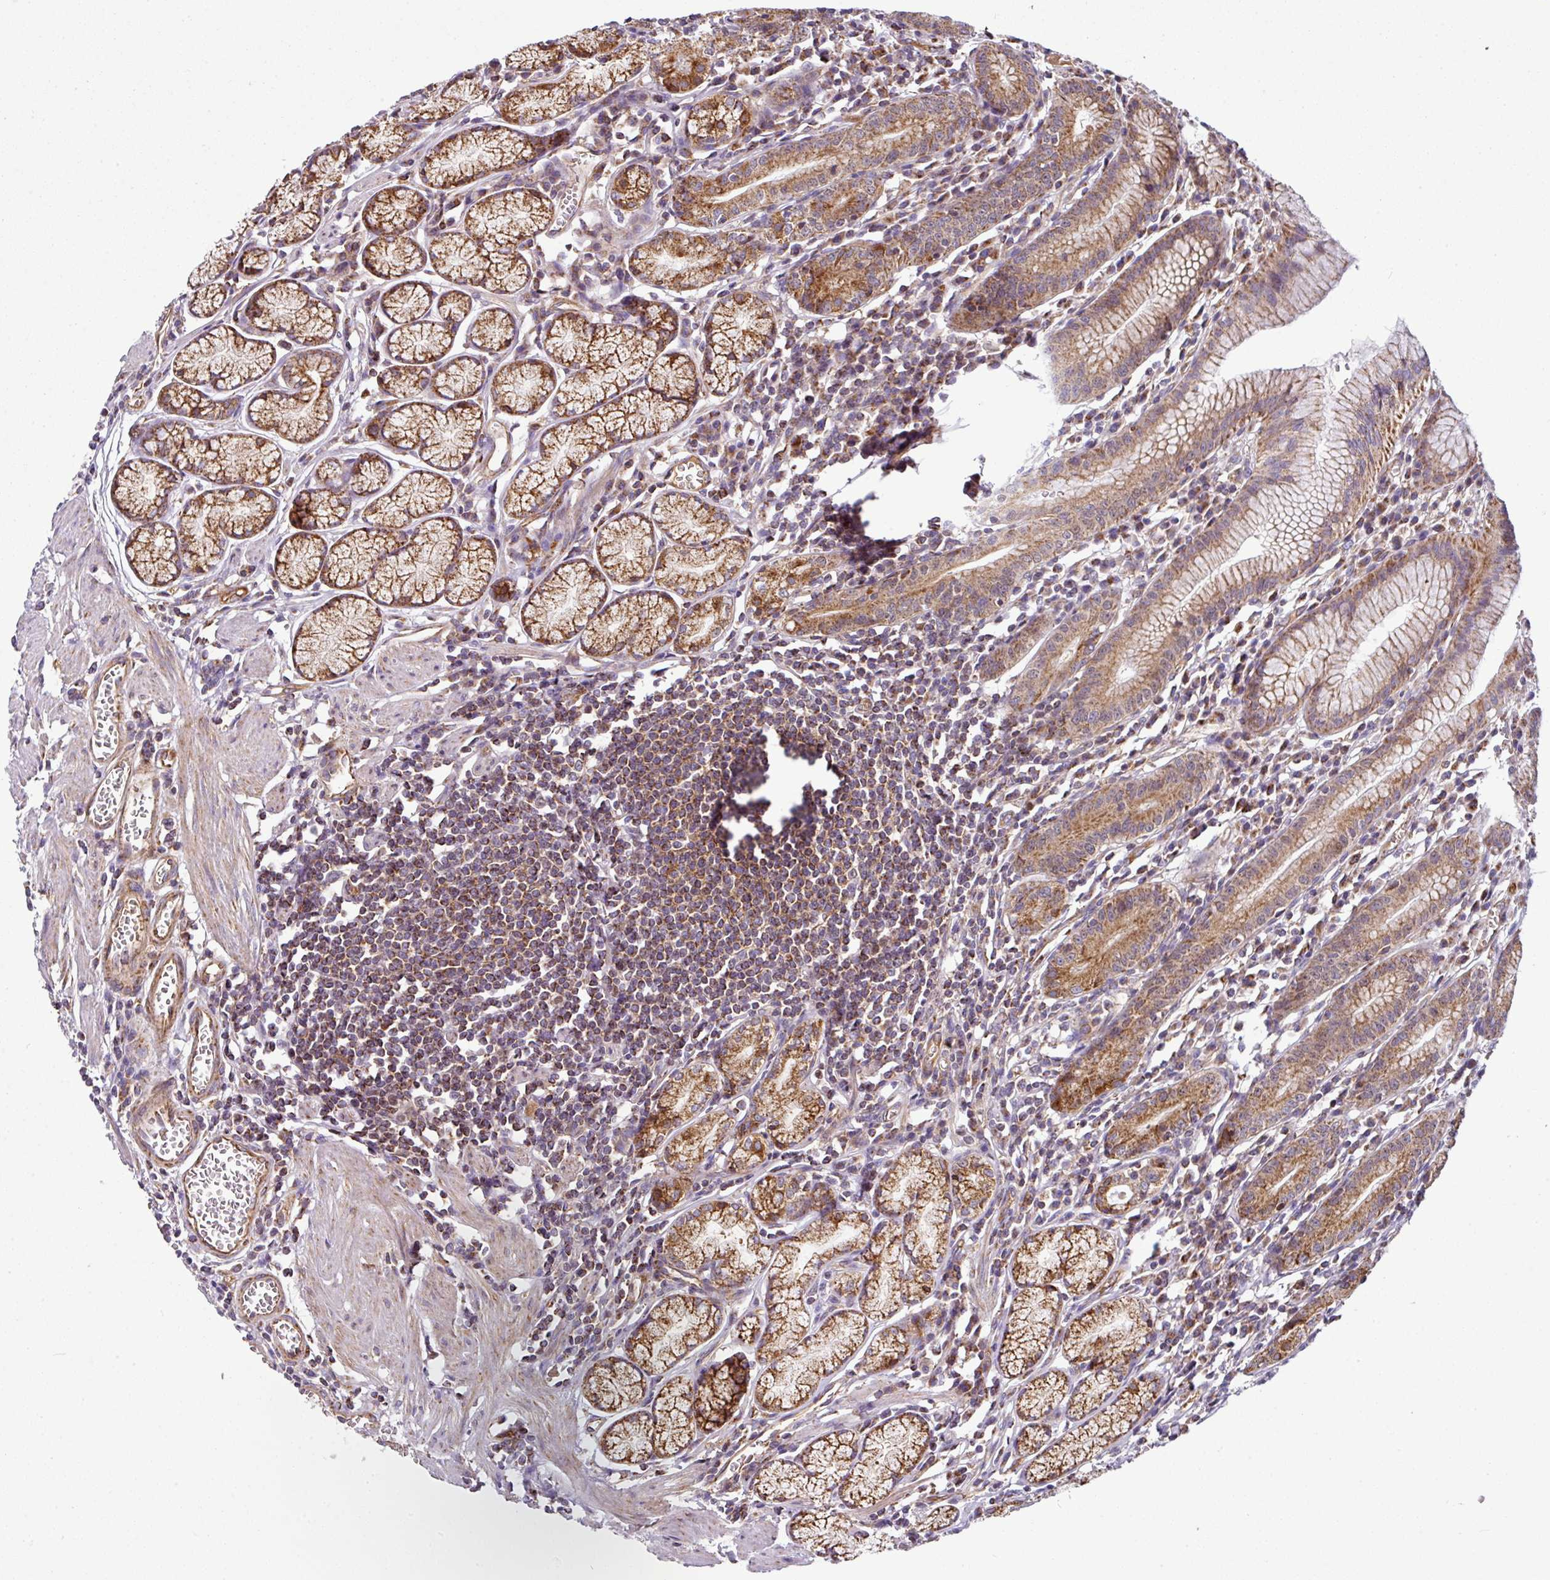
{"staining": {"intensity": "strong", "quantity": ">75%", "location": "cytoplasmic/membranous"}, "tissue": "stomach", "cell_type": "Glandular cells", "image_type": "normal", "snomed": [{"axis": "morphology", "description": "Normal tissue, NOS"}, {"axis": "topography", "description": "Stomach"}], "caption": "Stomach stained for a protein (brown) shows strong cytoplasmic/membranous positive staining in approximately >75% of glandular cells.", "gene": "PRELID3B", "patient": {"sex": "male", "age": 55}}